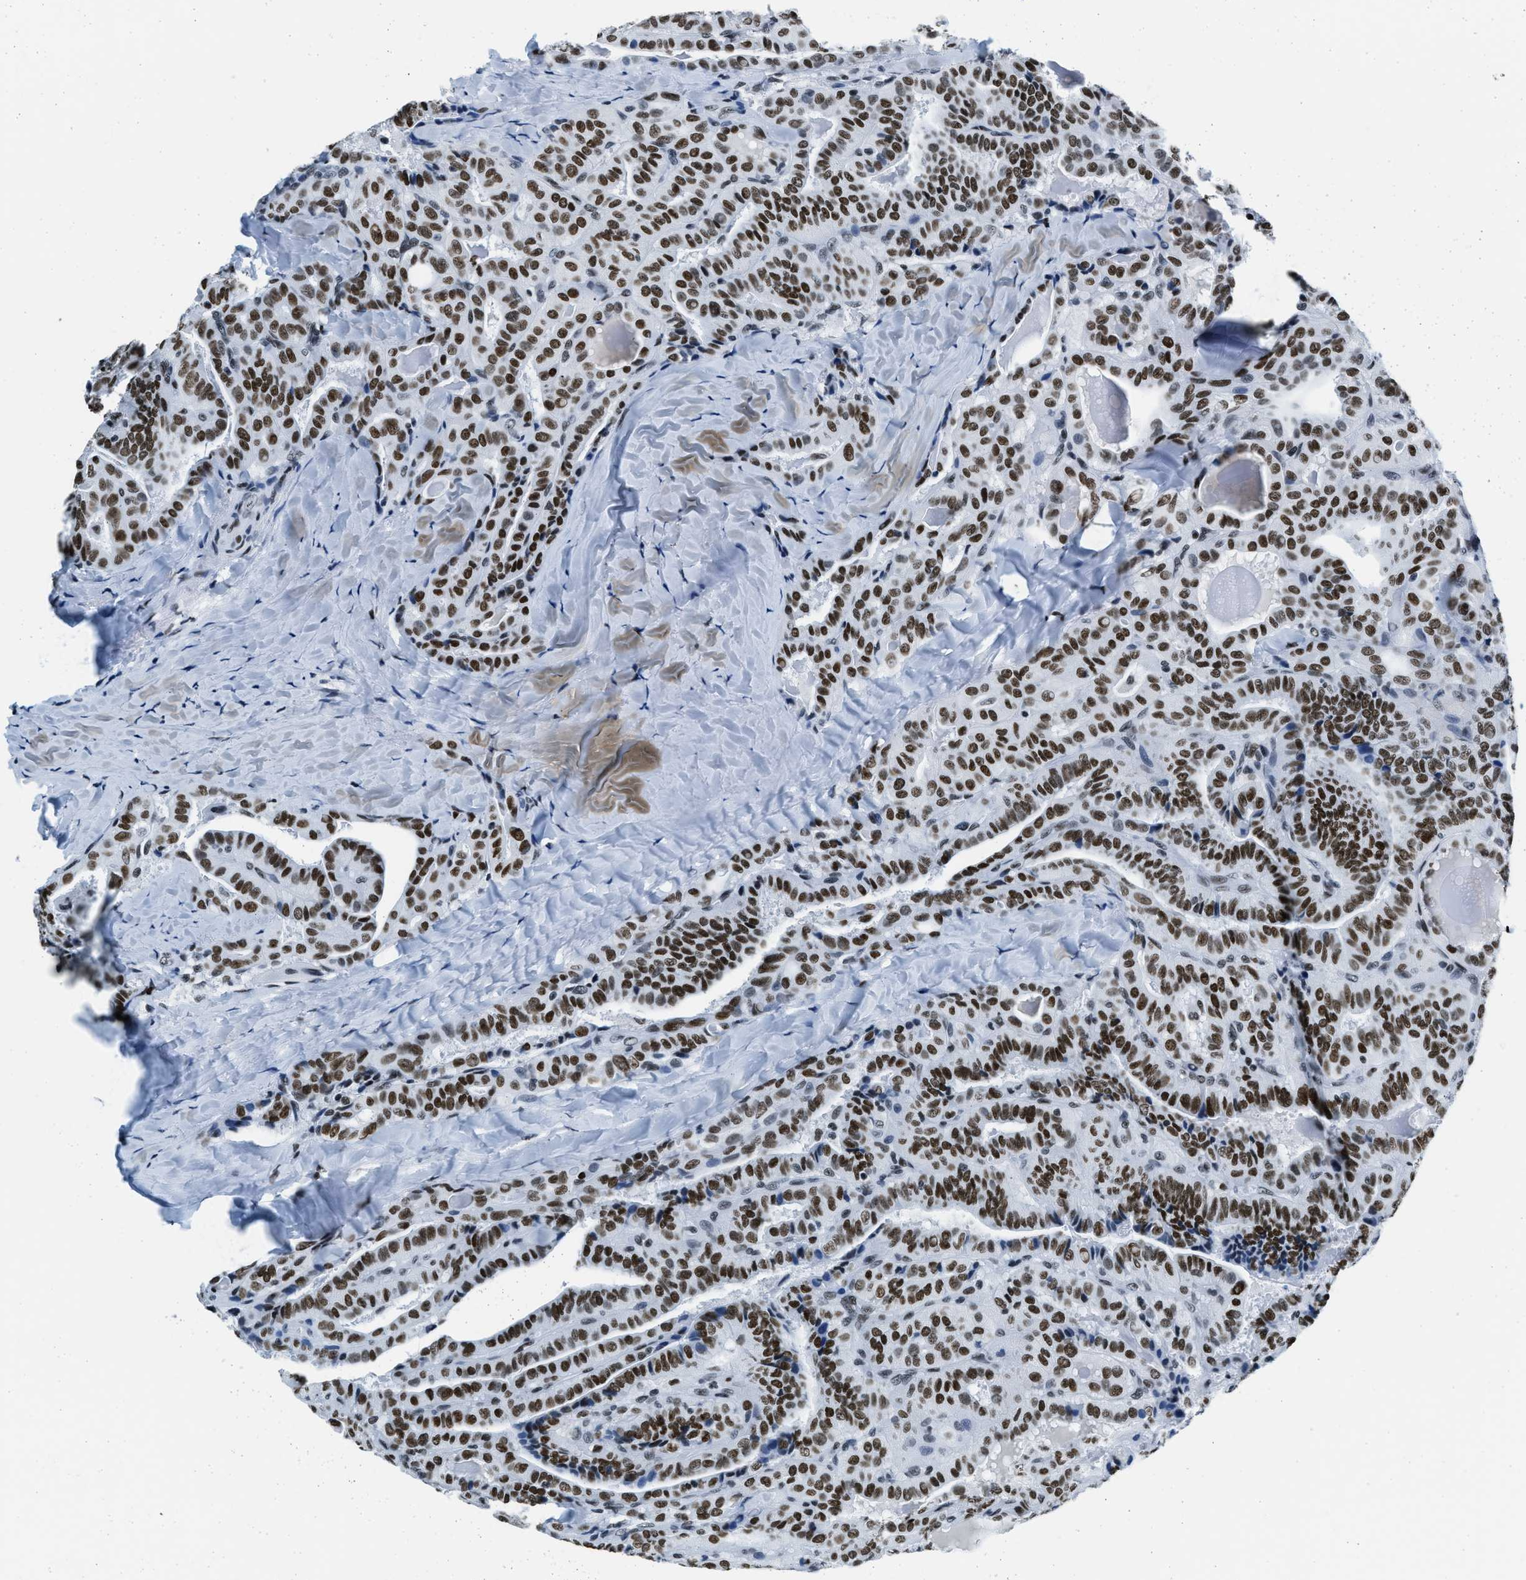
{"staining": {"intensity": "strong", "quantity": ">75%", "location": "nuclear"}, "tissue": "thyroid cancer", "cell_type": "Tumor cells", "image_type": "cancer", "snomed": [{"axis": "morphology", "description": "Papillary adenocarcinoma, NOS"}, {"axis": "topography", "description": "Thyroid gland"}], "caption": "Tumor cells demonstrate strong nuclear positivity in about >75% of cells in thyroid cancer. (Brightfield microscopy of DAB IHC at high magnification).", "gene": "TOP1", "patient": {"sex": "male", "age": 77}}